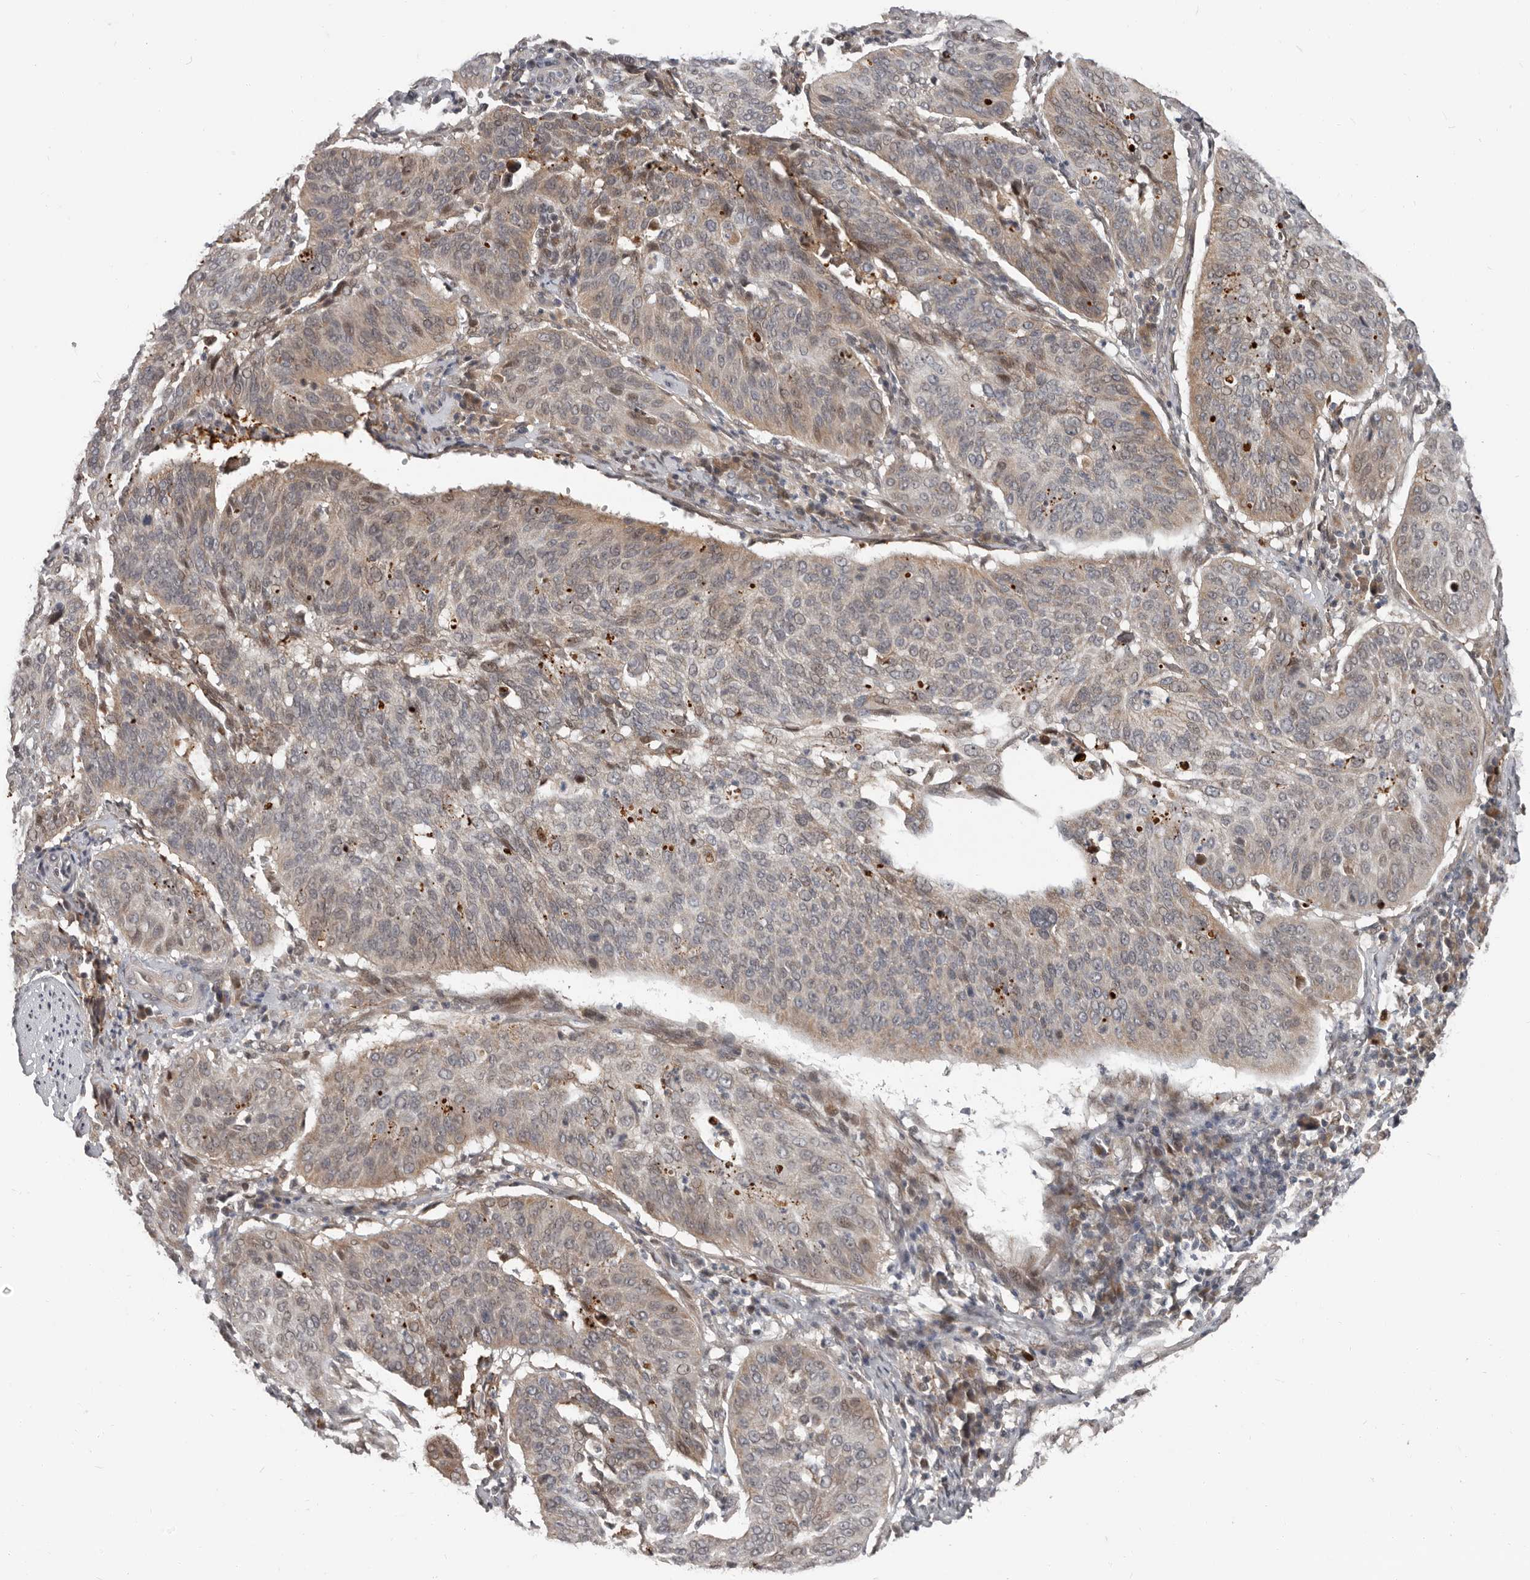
{"staining": {"intensity": "moderate", "quantity": "<25%", "location": "cytoplasmic/membranous,nuclear"}, "tissue": "cervical cancer", "cell_type": "Tumor cells", "image_type": "cancer", "snomed": [{"axis": "morphology", "description": "Normal tissue, NOS"}, {"axis": "morphology", "description": "Squamous cell carcinoma, NOS"}, {"axis": "topography", "description": "Cervix"}], "caption": "Cervical squamous cell carcinoma stained with DAB (3,3'-diaminobenzidine) IHC reveals low levels of moderate cytoplasmic/membranous and nuclear expression in about <25% of tumor cells. (IHC, brightfield microscopy, high magnification).", "gene": "APOL6", "patient": {"sex": "female", "age": 39}}